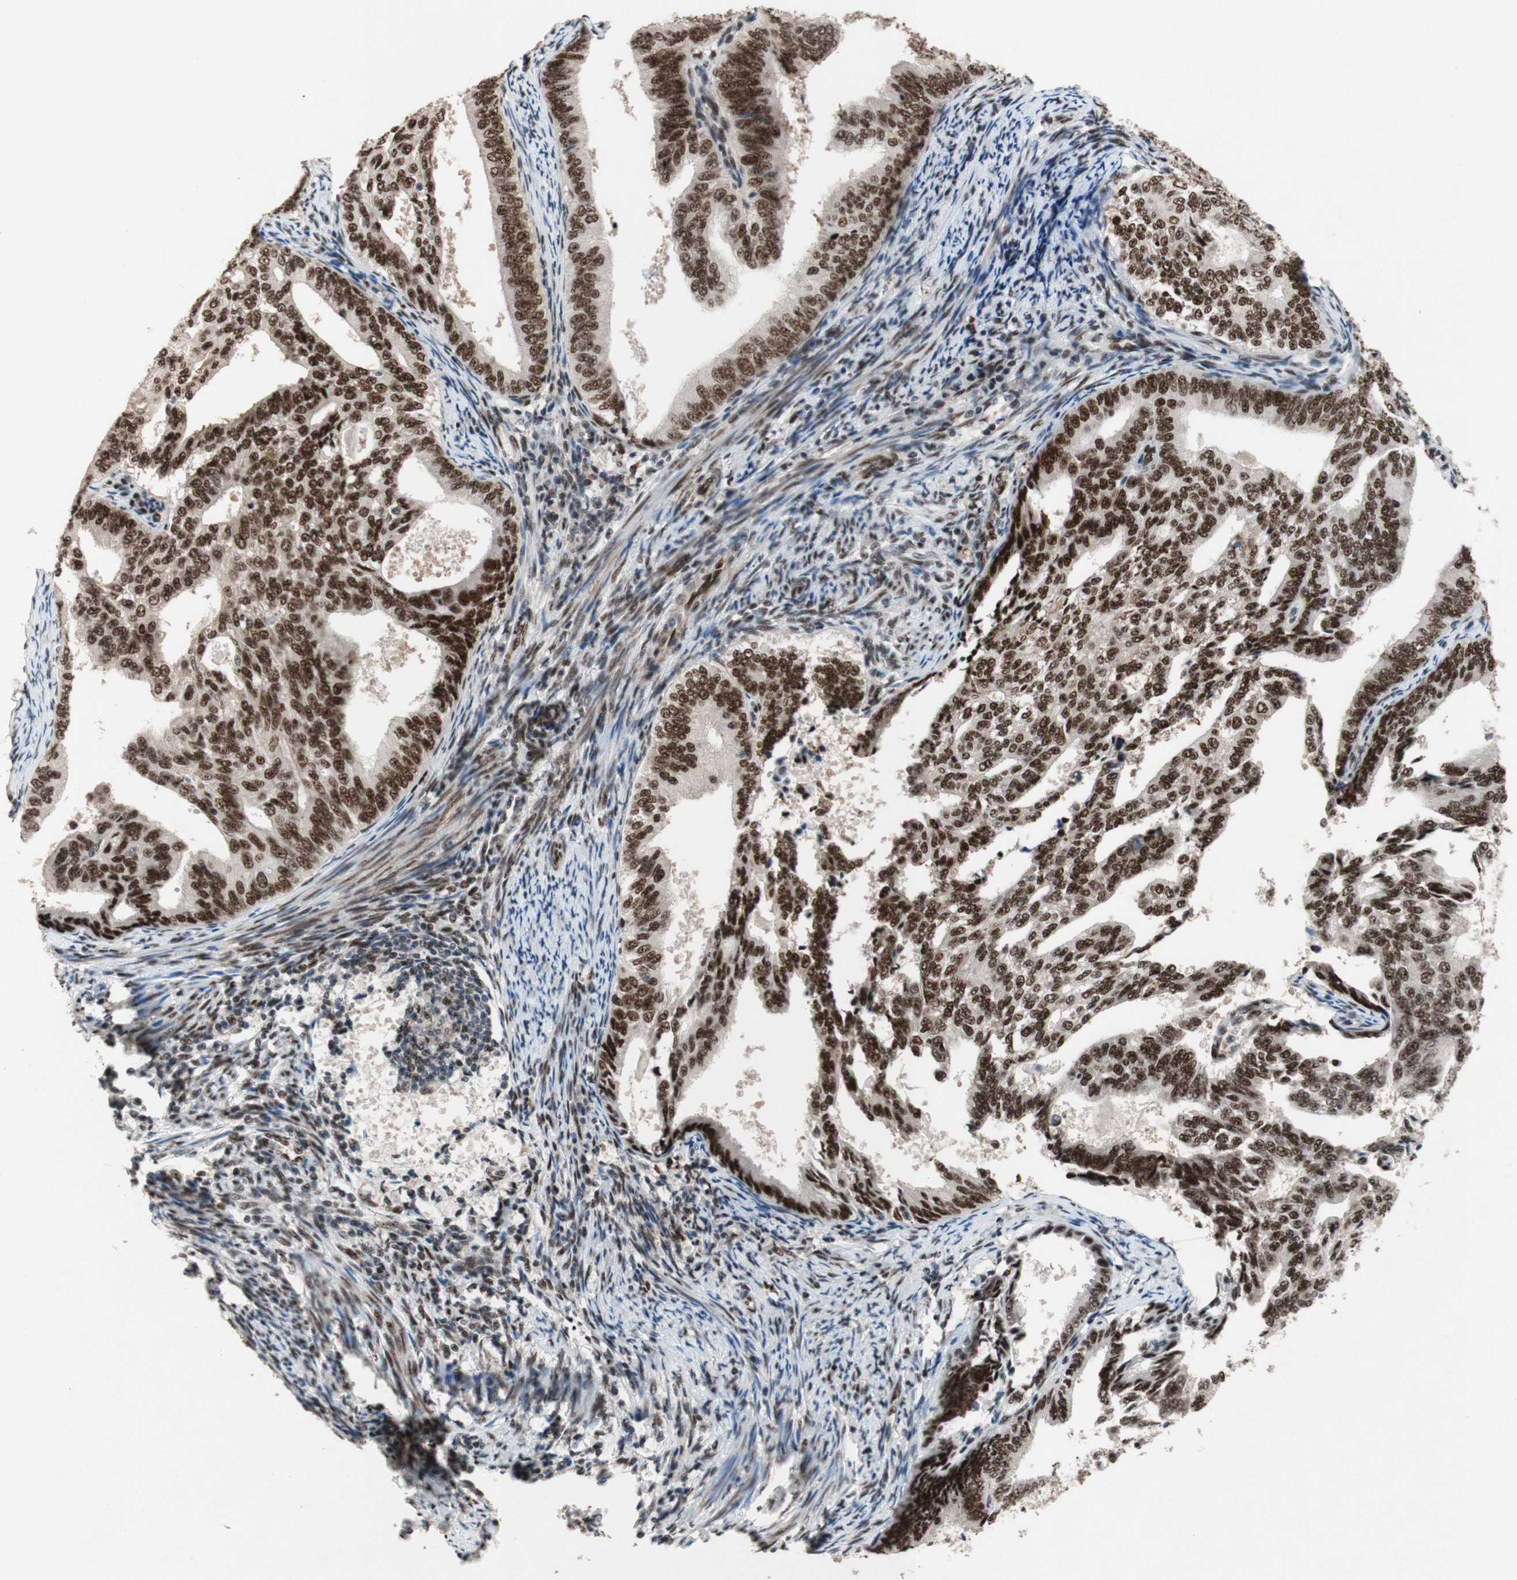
{"staining": {"intensity": "strong", "quantity": ">75%", "location": "nuclear"}, "tissue": "endometrial cancer", "cell_type": "Tumor cells", "image_type": "cancer", "snomed": [{"axis": "morphology", "description": "Adenocarcinoma, NOS"}, {"axis": "topography", "description": "Endometrium"}], "caption": "Protein expression analysis of endometrial adenocarcinoma displays strong nuclear staining in about >75% of tumor cells. (brown staining indicates protein expression, while blue staining denotes nuclei).", "gene": "TLE1", "patient": {"sex": "female", "age": 58}}